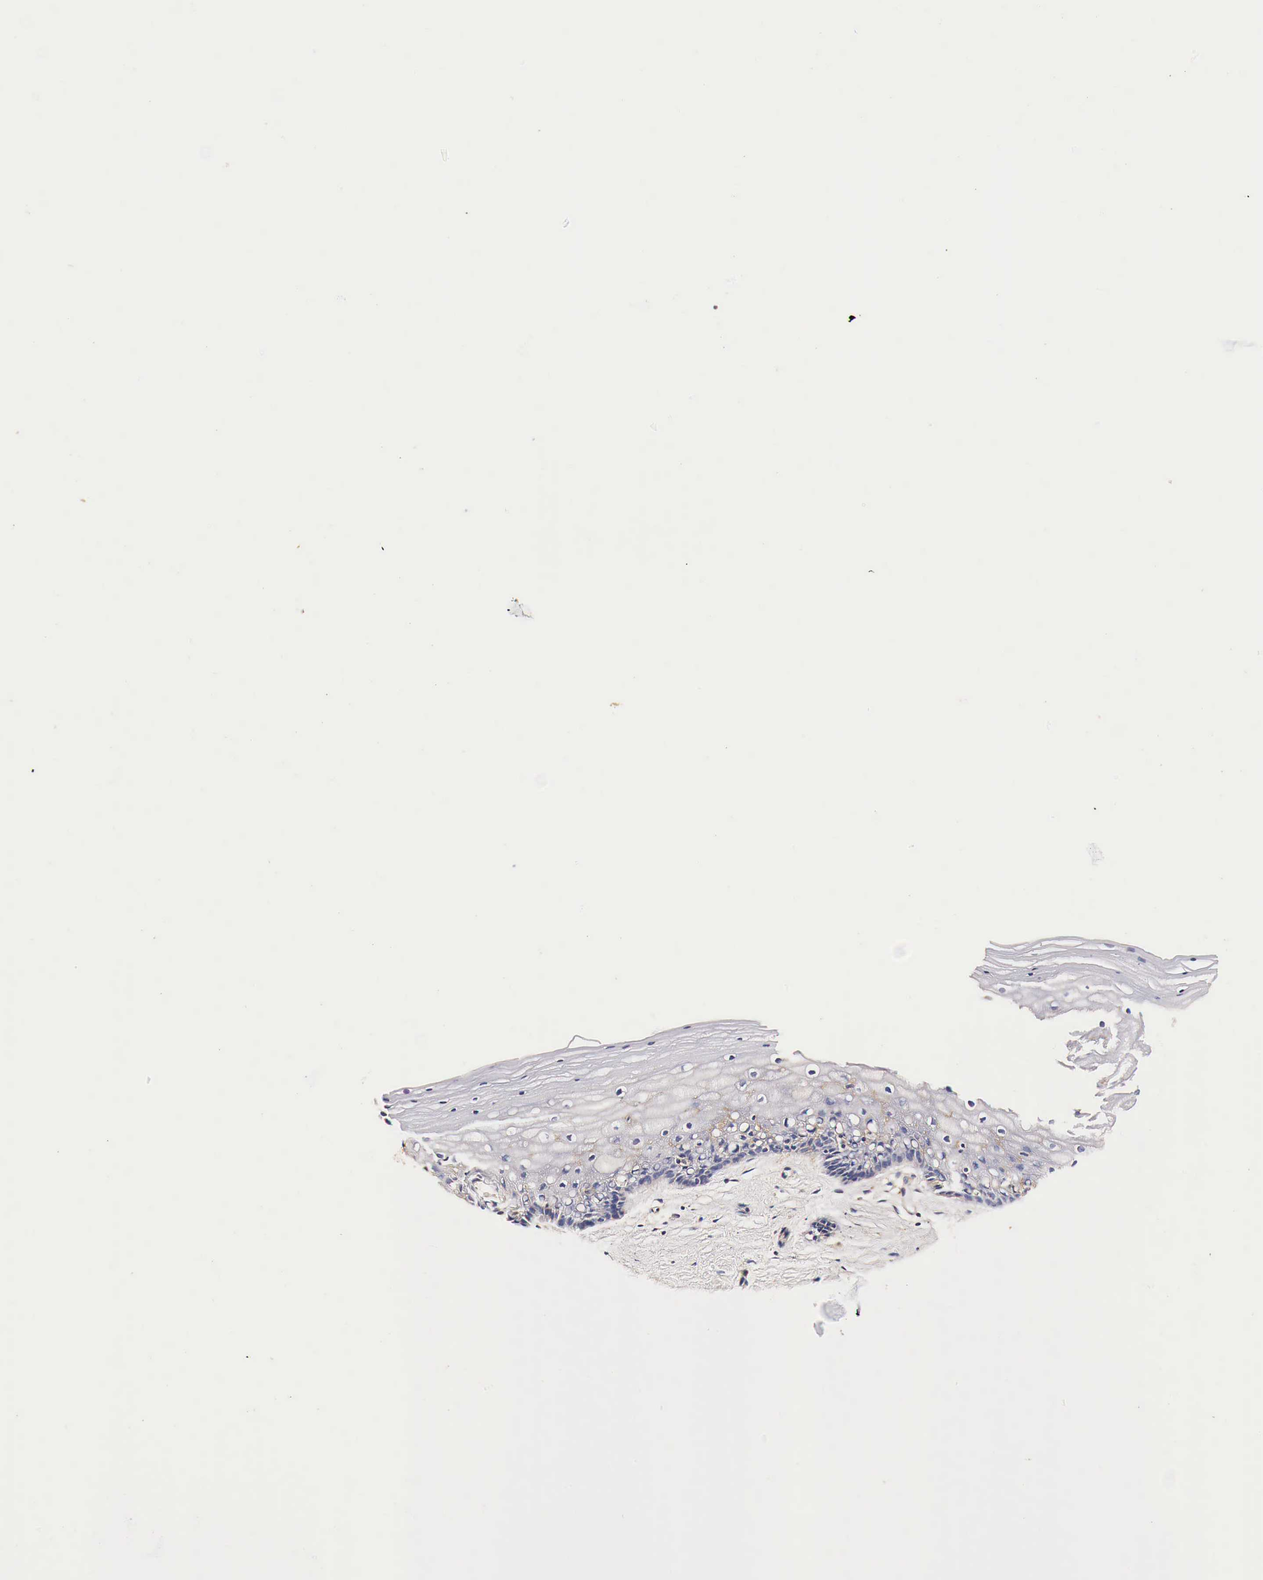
{"staining": {"intensity": "weak", "quantity": "25%-75%", "location": "cytoplasmic/membranous"}, "tissue": "vagina", "cell_type": "Squamous epithelial cells", "image_type": "normal", "snomed": [{"axis": "morphology", "description": "Normal tissue, NOS"}, {"axis": "topography", "description": "Vagina"}], "caption": "Immunohistochemistry (IHC) of normal vagina displays low levels of weak cytoplasmic/membranous staining in about 25%-75% of squamous epithelial cells.", "gene": "RP2", "patient": {"sex": "female", "age": 46}}